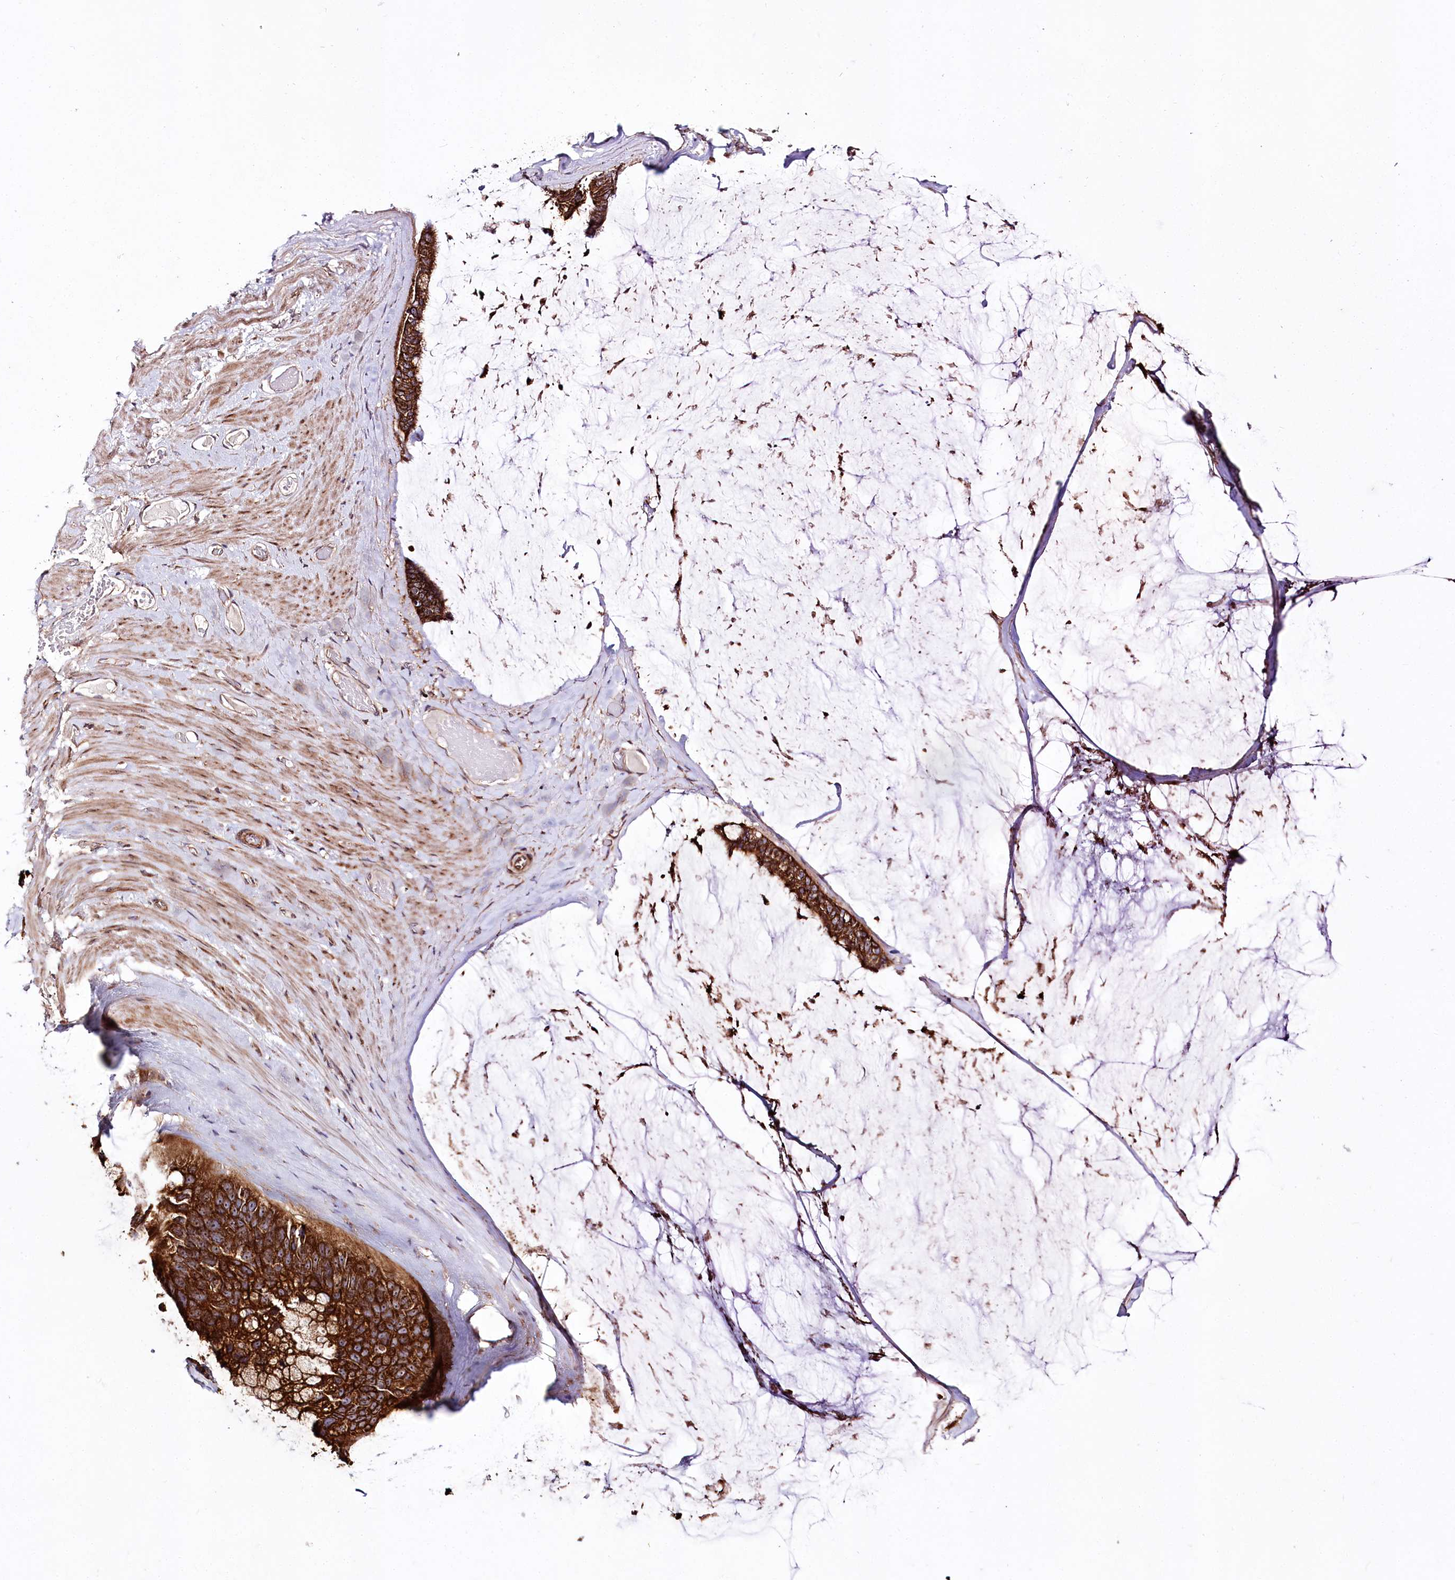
{"staining": {"intensity": "strong", "quantity": ">75%", "location": "cytoplasmic/membranous"}, "tissue": "ovarian cancer", "cell_type": "Tumor cells", "image_type": "cancer", "snomed": [{"axis": "morphology", "description": "Cystadenocarcinoma, mucinous, NOS"}, {"axis": "topography", "description": "Ovary"}], "caption": "Immunohistochemical staining of human ovarian cancer (mucinous cystadenocarcinoma) reveals high levels of strong cytoplasmic/membranous protein positivity in approximately >75% of tumor cells.", "gene": "RAB7A", "patient": {"sex": "female", "age": 39}}